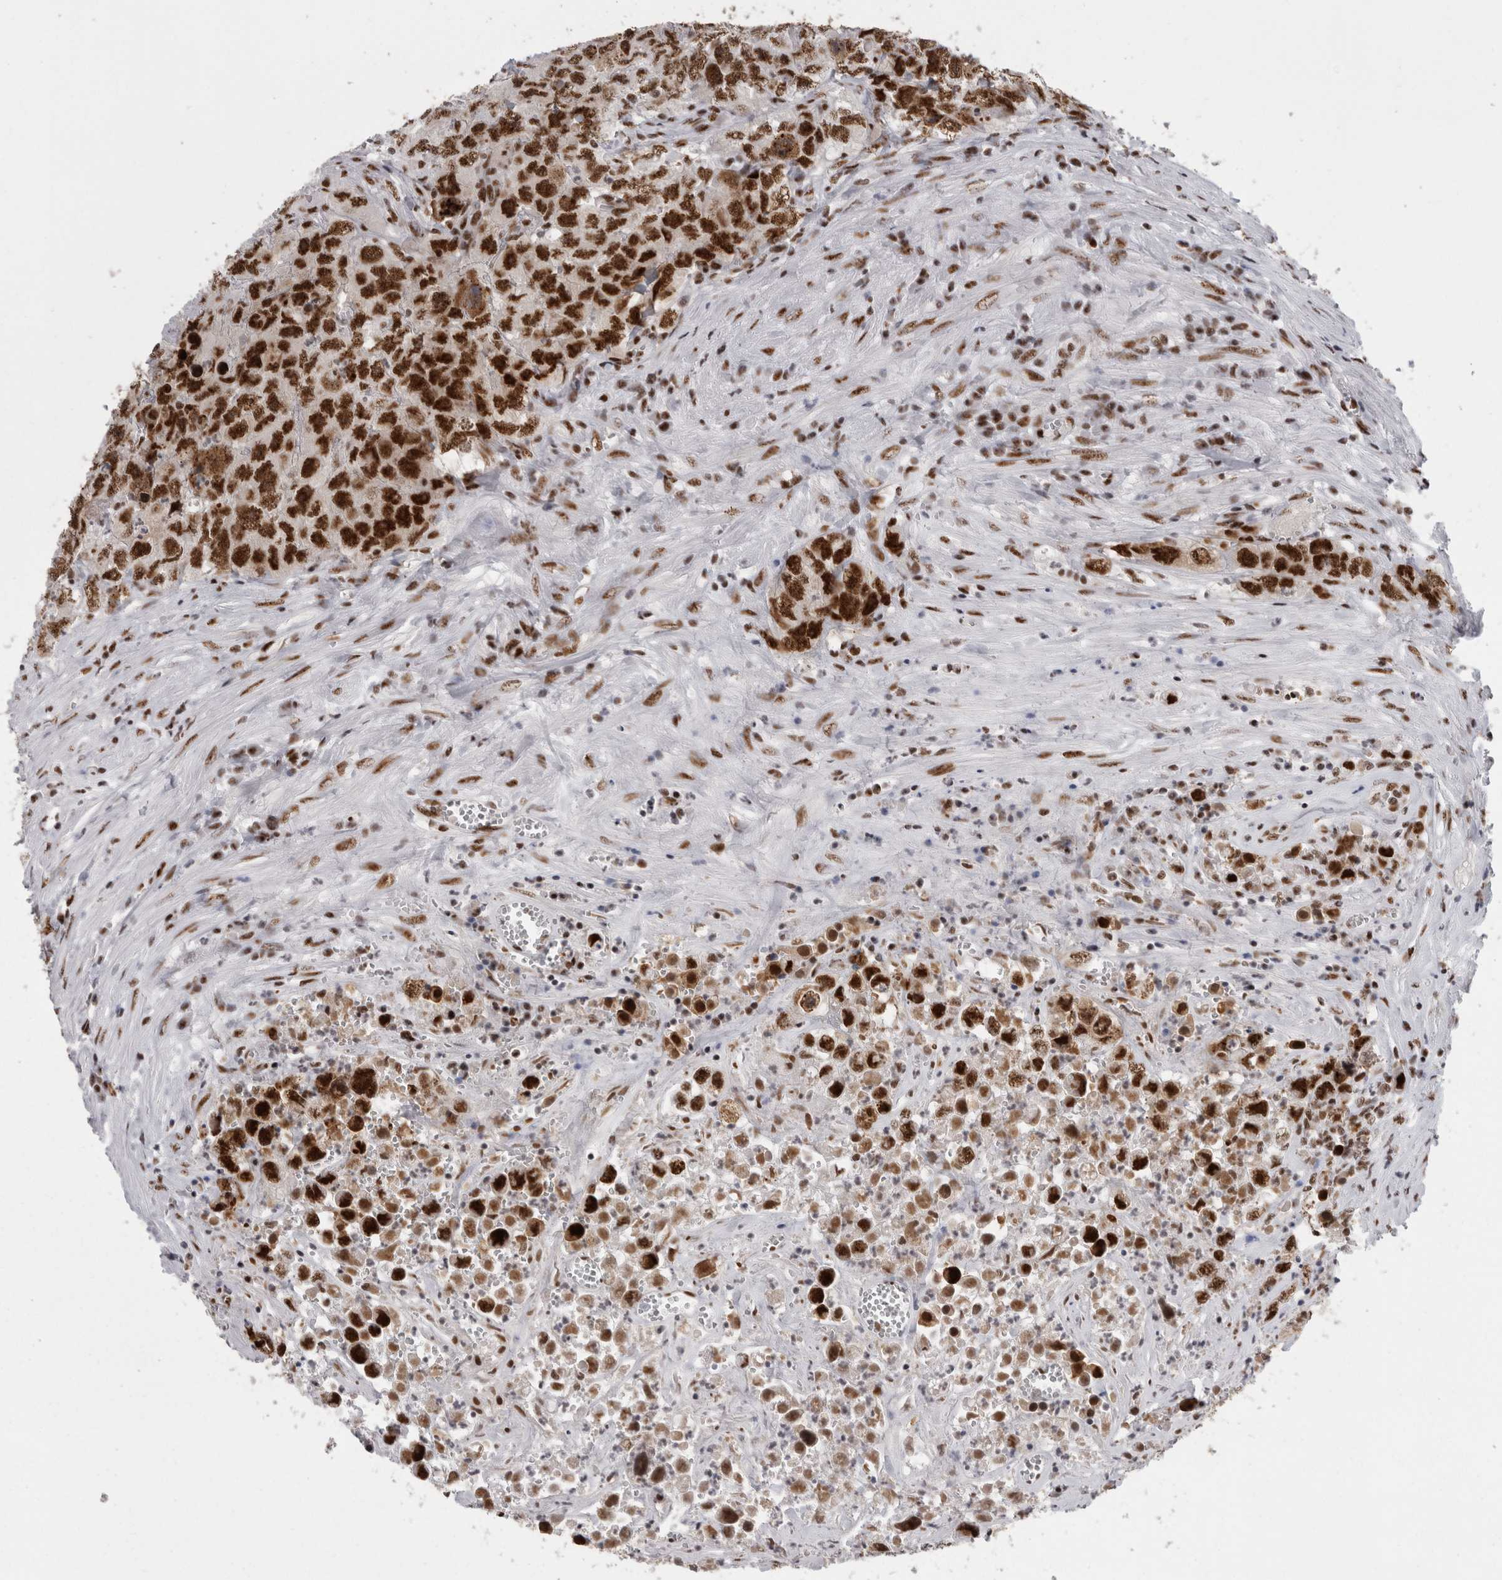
{"staining": {"intensity": "strong", "quantity": ">75%", "location": "nuclear"}, "tissue": "testis cancer", "cell_type": "Tumor cells", "image_type": "cancer", "snomed": [{"axis": "morphology", "description": "Seminoma, NOS"}, {"axis": "morphology", "description": "Carcinoma, Embryonal, NOS"}, {"axis": "topography", "description": "Testis"}], "caption": "A micrograph of testis cancer (embryonal carcinoma) stained for a protein demonstrates strong nuclear brown staining in tumor cells. Ihc stains the protein of interest in brown and the nuclei are stained blue.", "gene": "SNRNP40", "patient": {"sex": "male", "age": 43}}